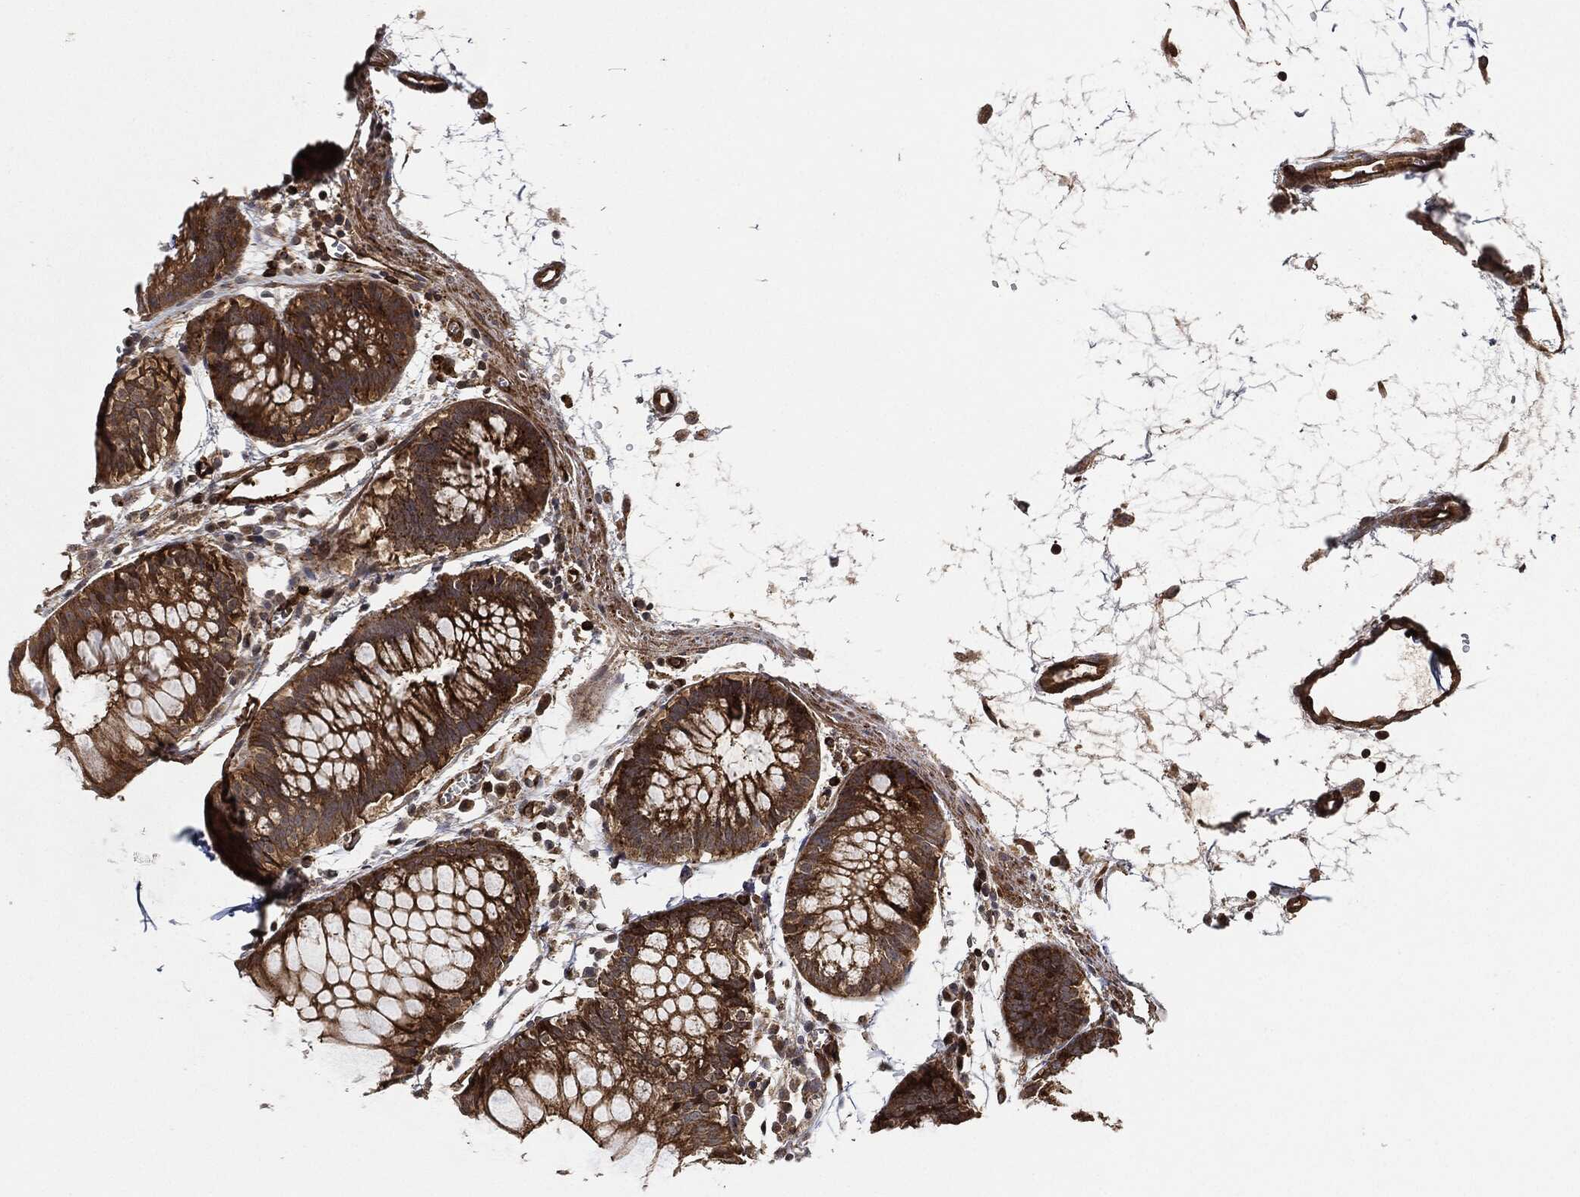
{"staining": {"intensity": "strong", "quantity": ">75%", "location": "cytoplasmic/membranous"}, "tissue": "colon", "cell_type": "Endothelial cells", "image_type": "normal", "snomed": [{"axis": "morphology", "description": "Normal tissue, NOS"}, {"axis": "morphology", "description": "Adenocarcinoma, NOS"}, {"axis": "topography", "description": "Colon"}], "caption": "Brown immunohistochemical staining in normal human colon demonstrates strong cytoplasmic/membranous expression in approximately >75% of endothelial cells. The staining was performed using DAB to visualize the protein expression in brown, while the nuclei were stained in blue with hematoxylin (Magnification: 20x).", "gene": "MAP3K3", "patient": {"sex": "male", "age": 65}}